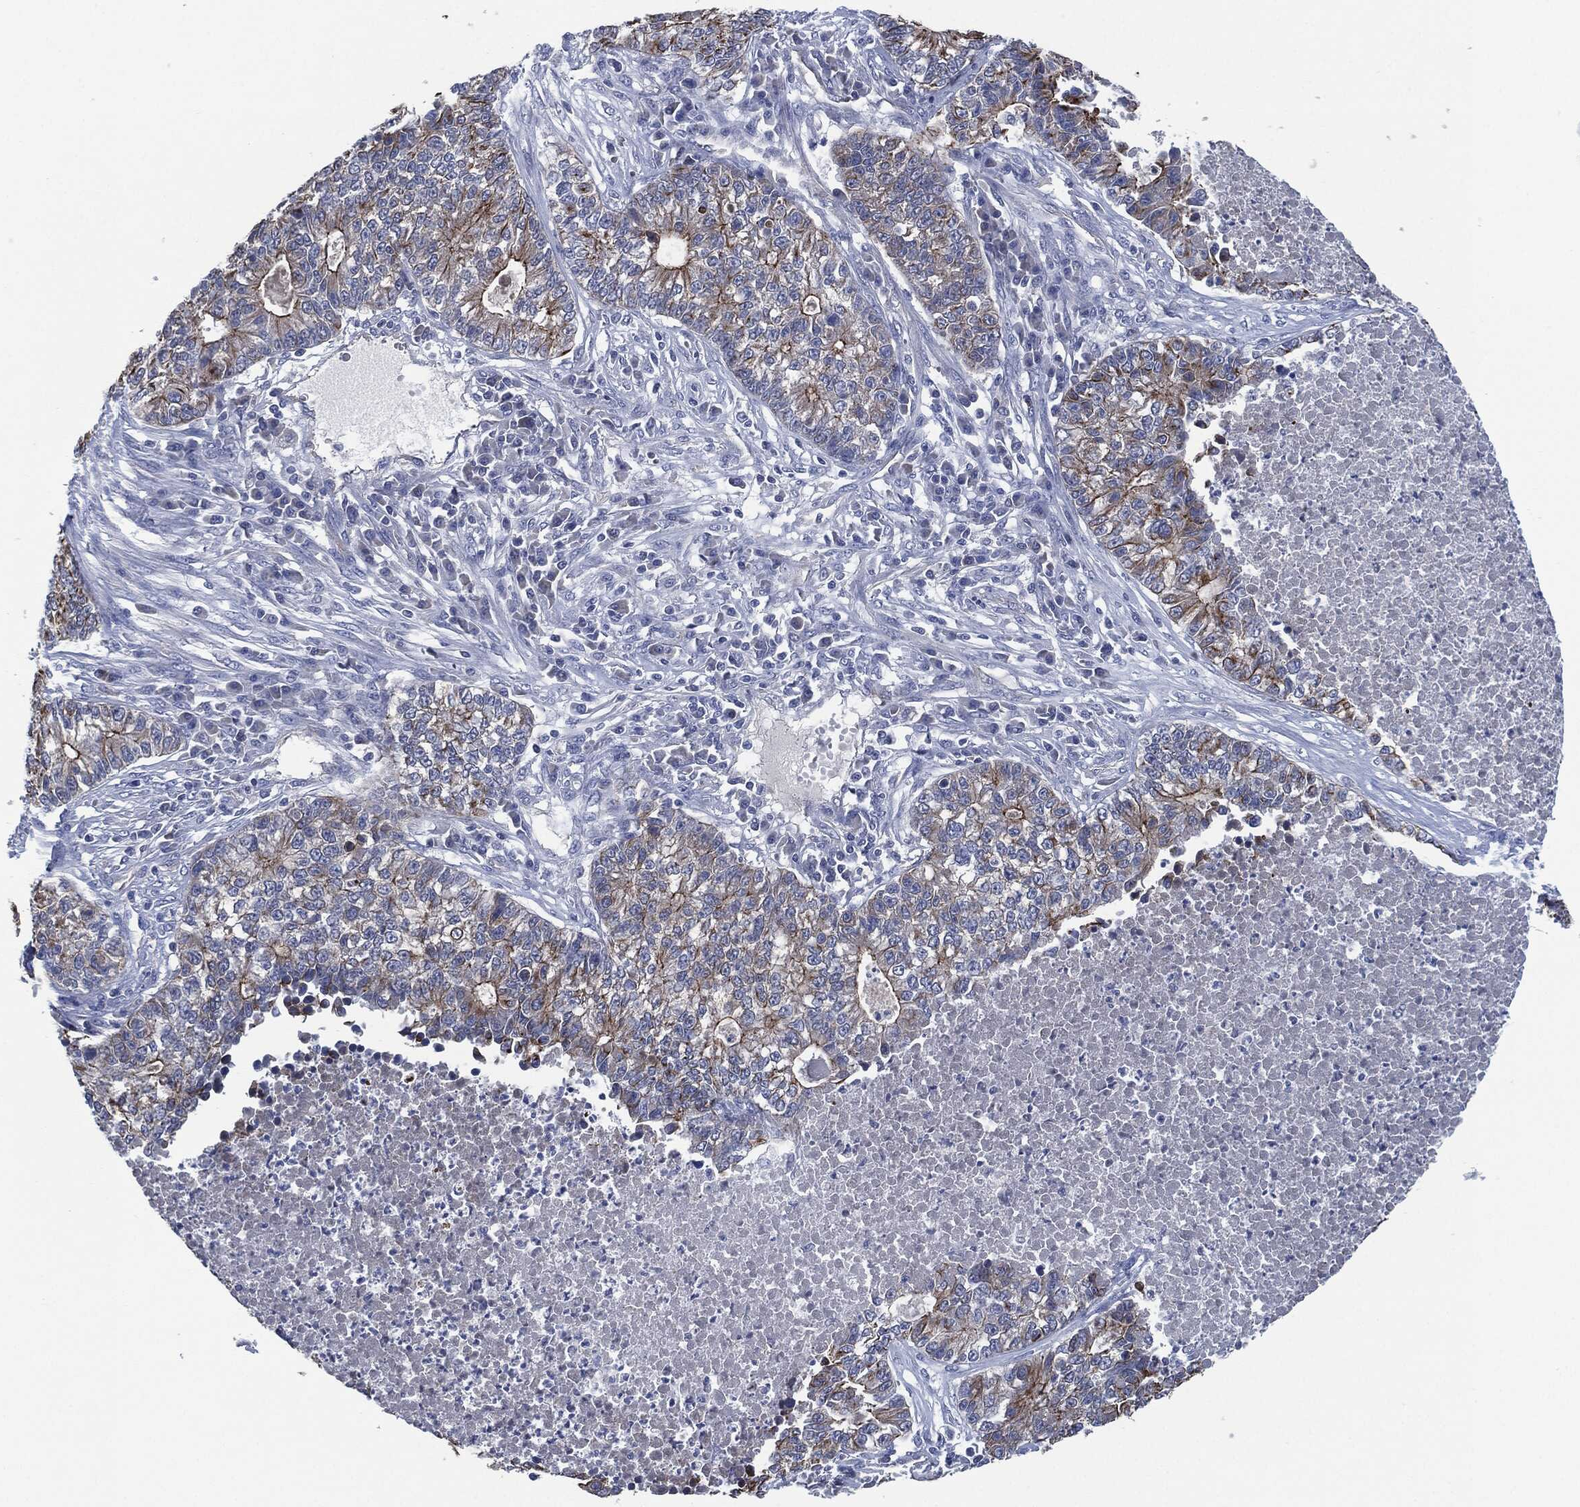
{"staining": {"intensity": "moderate", "quantity": "<25%", "location": "cytoplasmic/membranous"}, "tissue": "lung cancer", "cell_type": "Tumor cells", "image_type": "cancer", "snomed": [{"axis": "morphology", "description": "Adenocarcinoma, NOS"}, {"axis": "topography", "description": "Lung"}], "caption": "Human lung adenocarcinoma stained with a brown dye displays moderate cytoplasmic/membranous positive staining in about <25% of tumor cells.", "gene": "SHROOM2", "patient": {"sex": "male", "age": 57}}